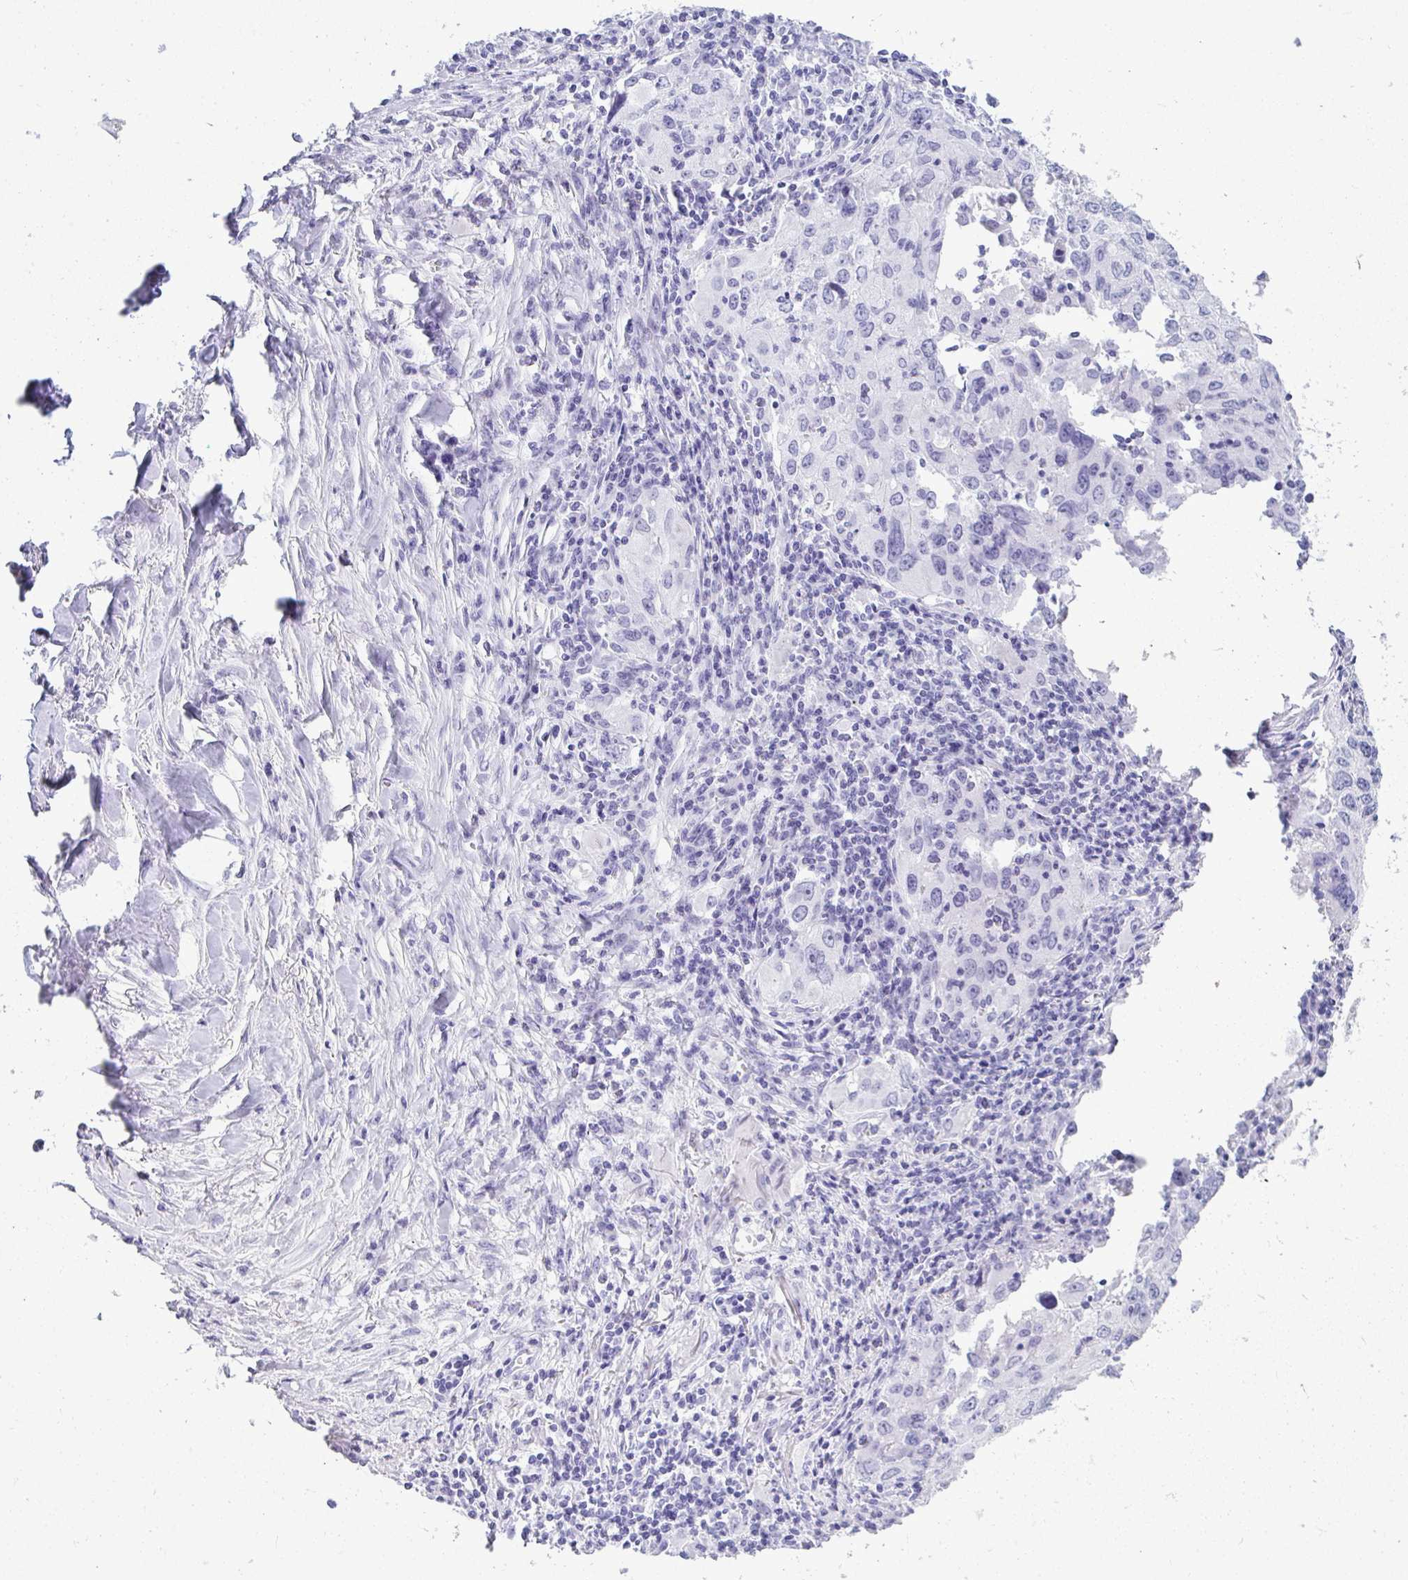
{"staining": {"intensity": "negative", "quantity": "none", "location": "none"}, "tissue": "lung cancer", "cell_type": "Tumor cells", "image_type": "cancer", "snomed": [{"axis": "morphology", "description": "Adenocarcinoma, NOS"}, {"axis": "morphology", "description": "Adenocarcinoma, metastatic, NOS"}, {"axis": "topography", "description": "Lymph node"}, {"axis": "topography", "description": "Lung"}], "caption": "High magnification brightfield microscopy of lung cancer (adenocarcinoma) stained with DAB (3,3'-diaminobenzidine) (brown) and counterstained with hematoxylin (blue): tumor cells show no significant staining.", "gene": "CLGN", "patient": {"sex": "female", "age": 42}}